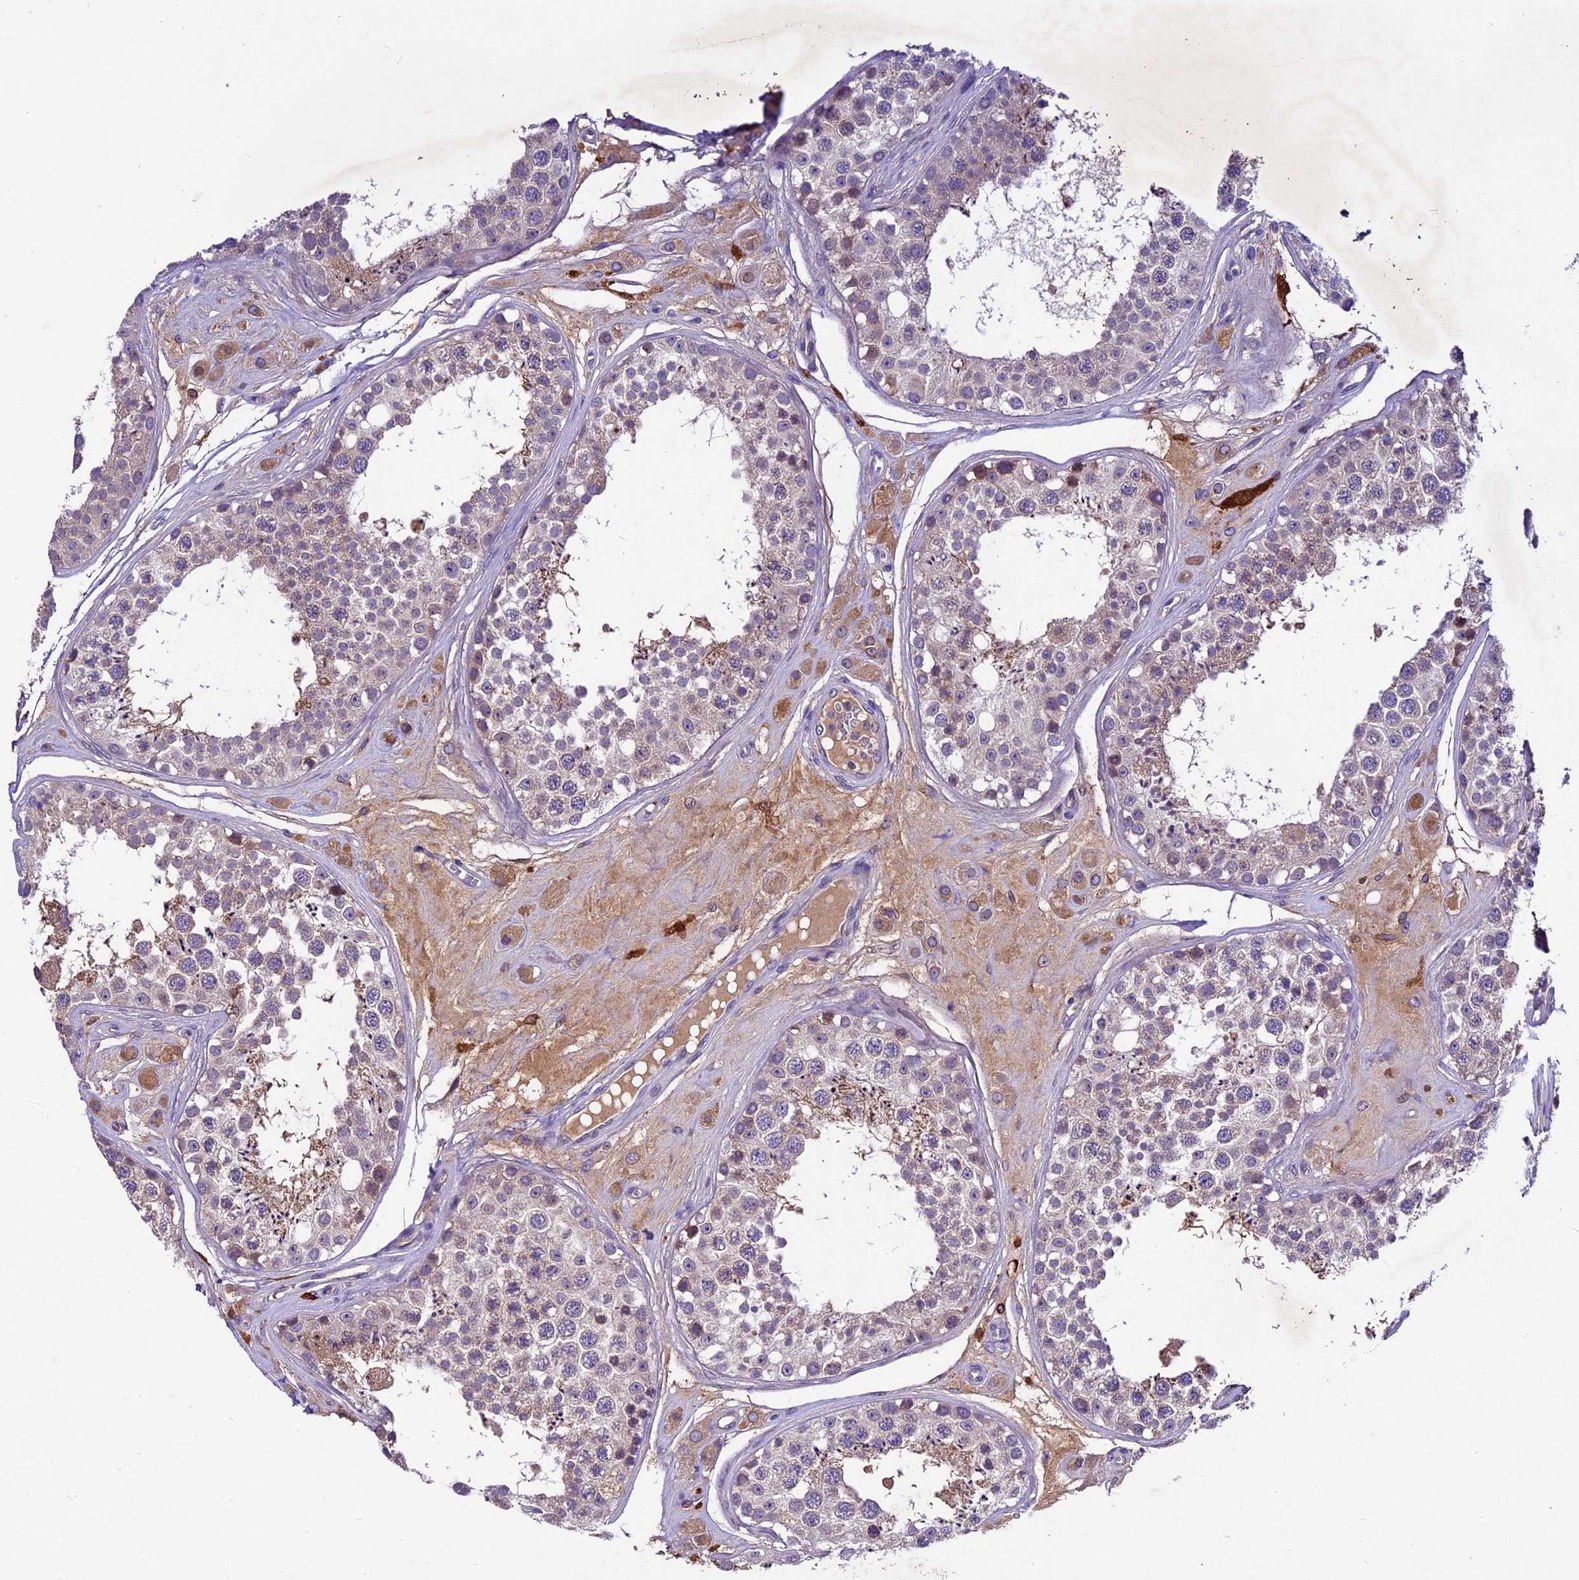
{"staining": {"intensity": "moderate", "quantity": ">75%", "location": "cytoplasmic/membranous"}, "tissue": "testis", "cell_type": "Cells in seminiferous ducts", "image_type": "normal", "snomed": [{"axis": "morphology", "description": "Normal tissue, NOS"}, {"axis": "topography", "description": "Testis"}], "caption": "IHC of benign human testis reveals medium levels of moderate cytoplasmic/membranous expression in approximately >75% of cells in seminiferous ducts.", "gene": "CILP2", "patient": {"sex": "male", "age": 25}}